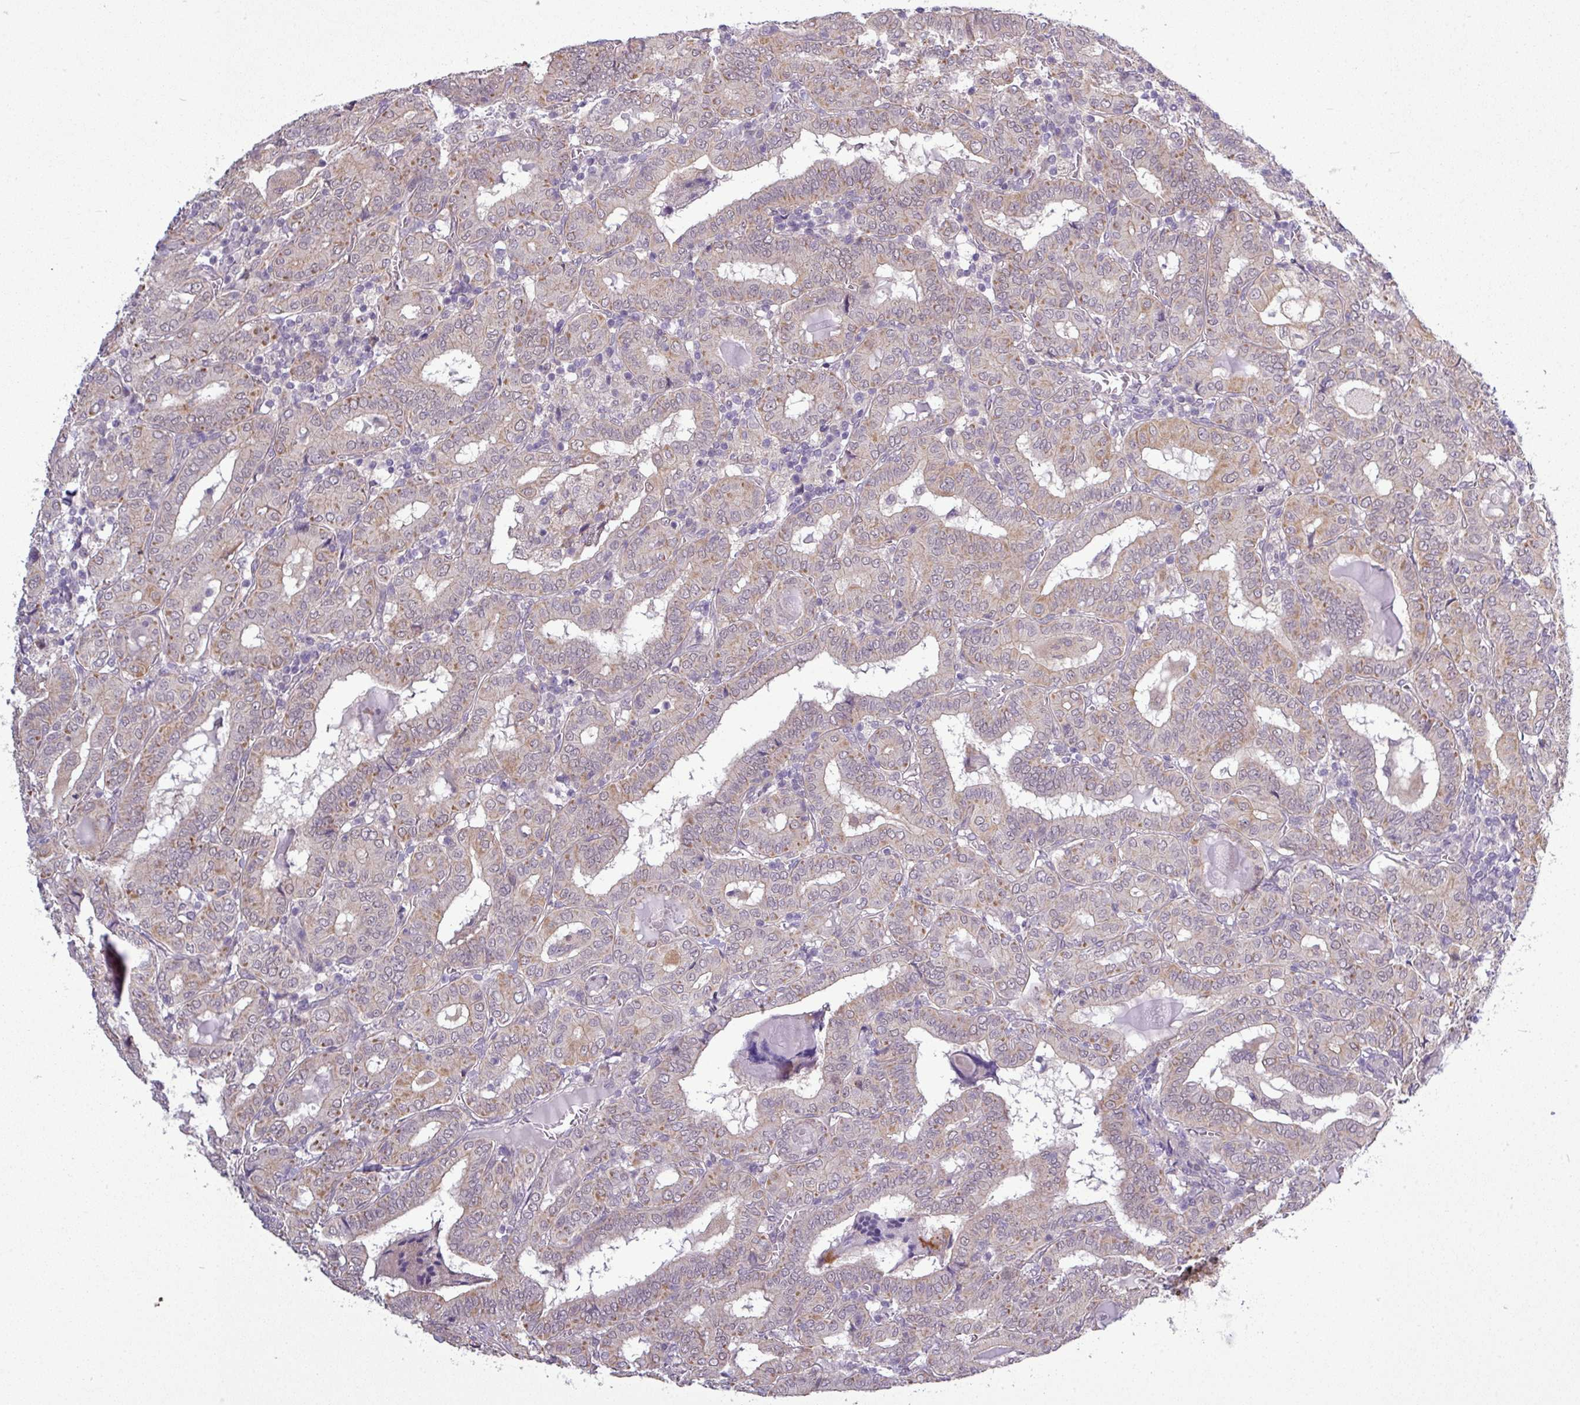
{"staining": {"intensity": "weak", "quantity": "25%-75%", "location": "cytoplasmic/membranous"}, "tissue": "thyroid cancer", "cell_type": "Tumor cells", "image_type": "cancer", "snomed": [{"axis": "morphology", "description": "Papillary adenocarcinoma, NOS"}, {"axis": "topography", "description": "Thyroid gland"}], "caption": "The histopathology image exhibits staining of thyroid cancer, revealing weak cytoplasmic/membranous protein expression (brown color) within tumor cells.", "gene": "ZNF217", "patient": {"sex": "female", "age": 72}}